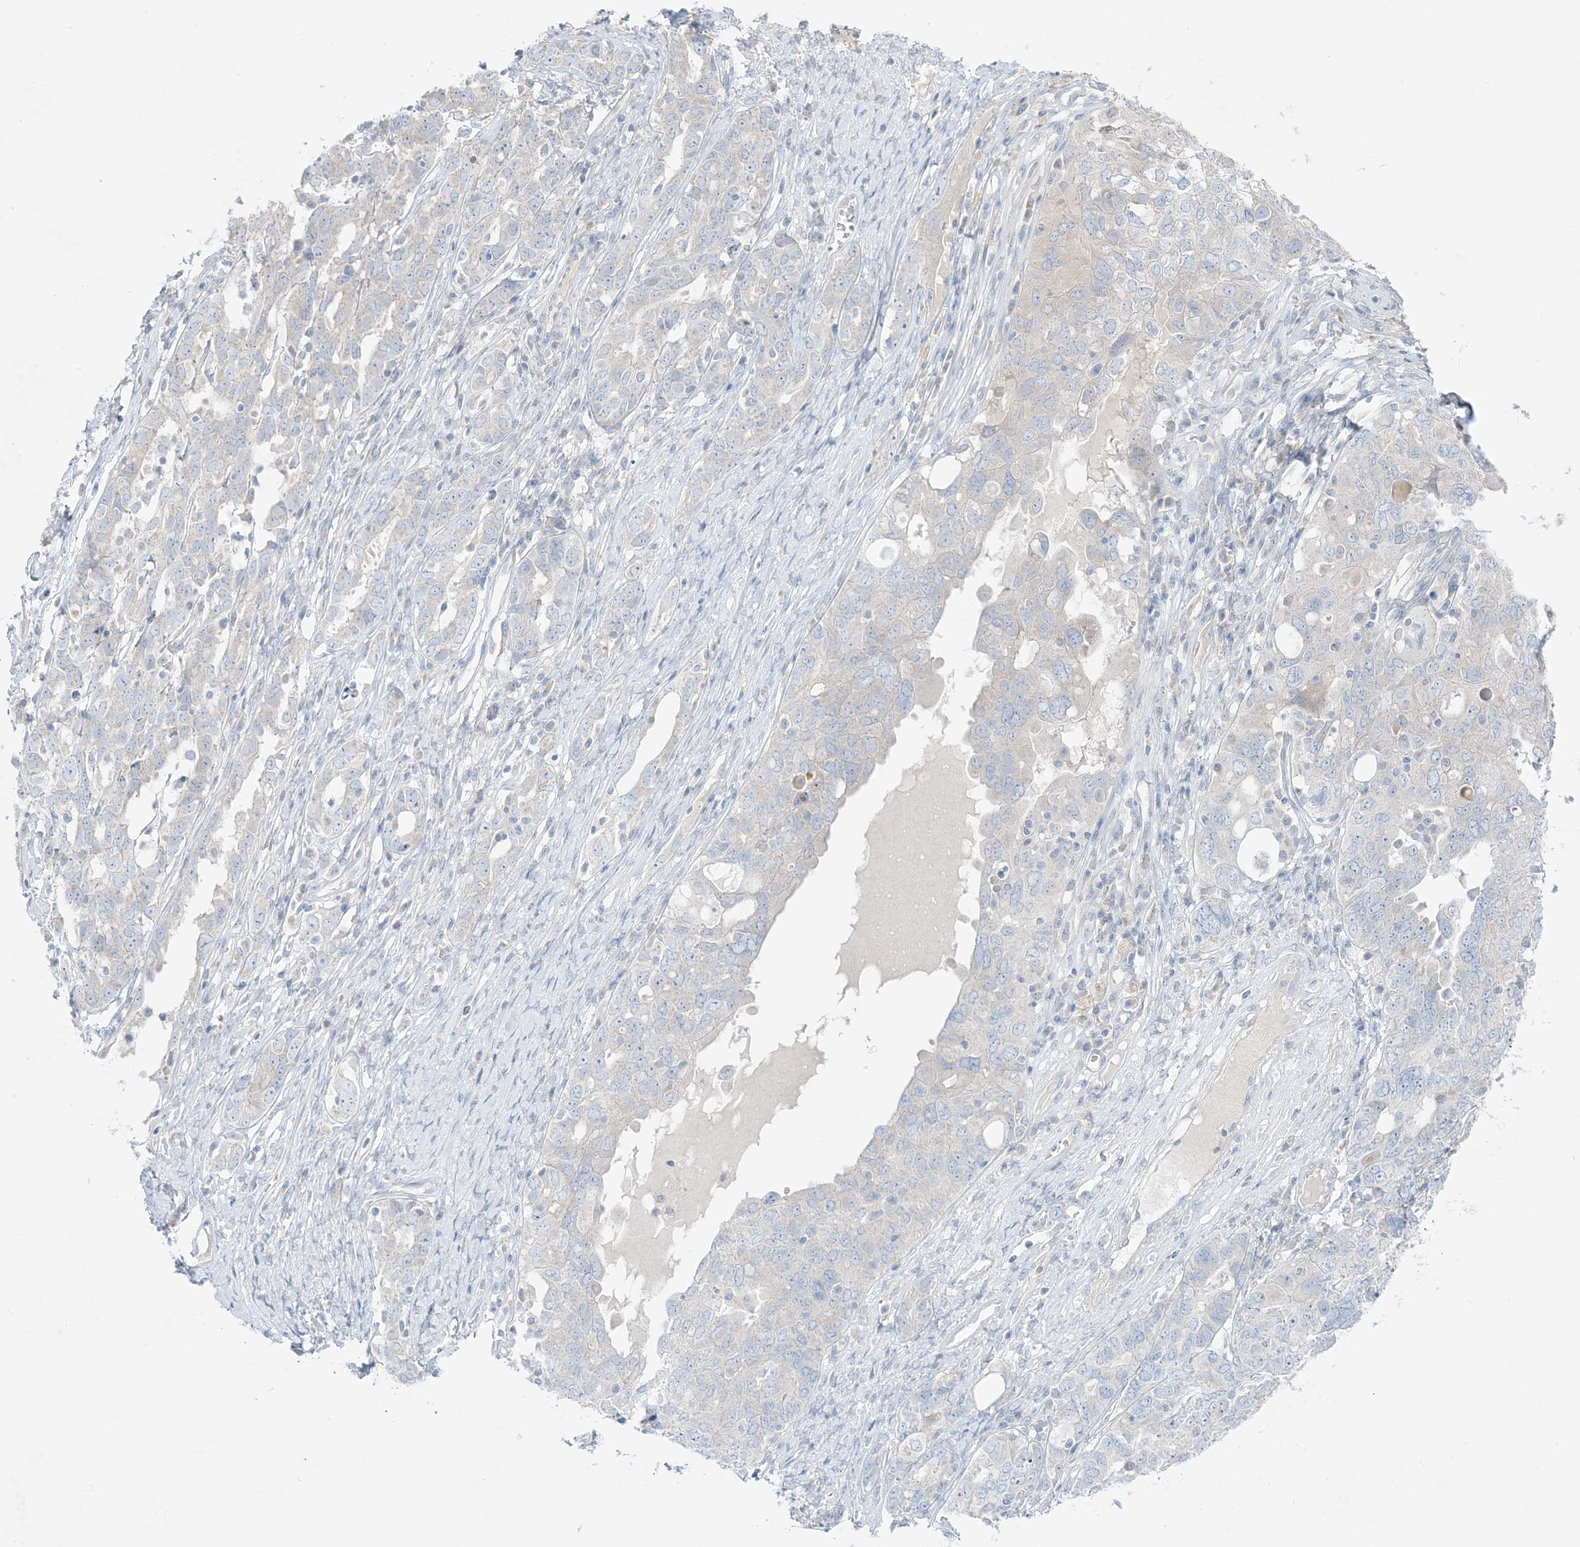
{"staining": {"intensity": "negative", "quantity": "none", "location": "none"}, "tissue": "ovarian cancer", "cell_type": "Tumor cells", "image_type": "cancer", "snomed": [{"axis": "morphology", "description": "Carcinoma, endometroid"}, {"axis": "topography", "description": "Ovary"}], "caption": "Tumor cells show no significant protein positivity in endometroid carcinoma (ovarian). The staining is performed using DAB brown chromogen with nuclei counter-stained in using hematoxylin.", "gene": "FAM184A", "patient": {"sex": "female", "age": 62}}